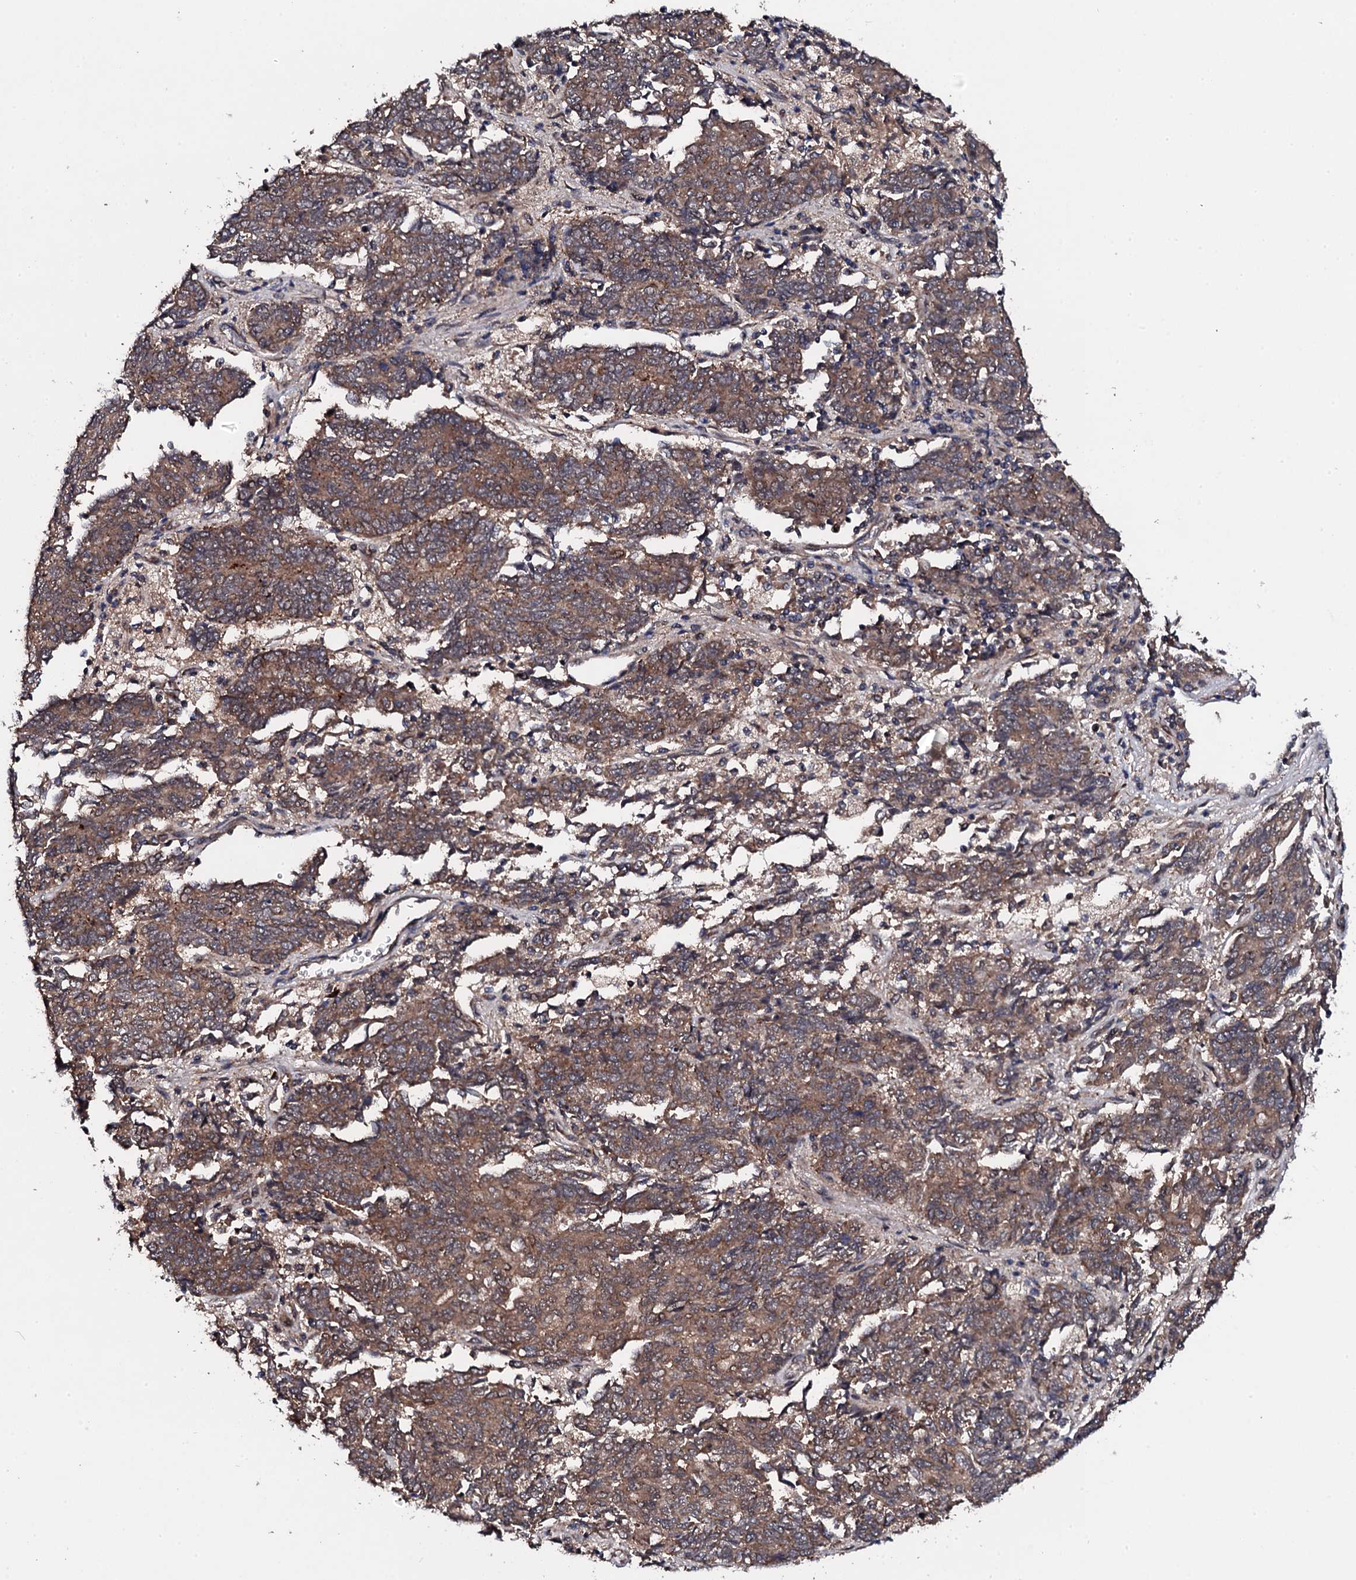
{"staining": {"intensity": "moderate", "quantity": ">75%", "location": "cytoplasmic/membranous"}, "tissue": "endometrial cancer", "cell_type": "Tumor cells", "image_type": "cancer", "snomed": [{"axis": "morphology", "description": "Adenocarcinoma, NOS"}, {"axis": "topography", "description": "Endometrium"}], "caption": "Immunohistochemical staining of endometrial cancer demonstrates medium levels of moderate cytoplasmic/membranous protein expression in approximately >75% of tumor cells.", "gene": "IP6K1", "patient": {"sex": "female", "age": 80}}